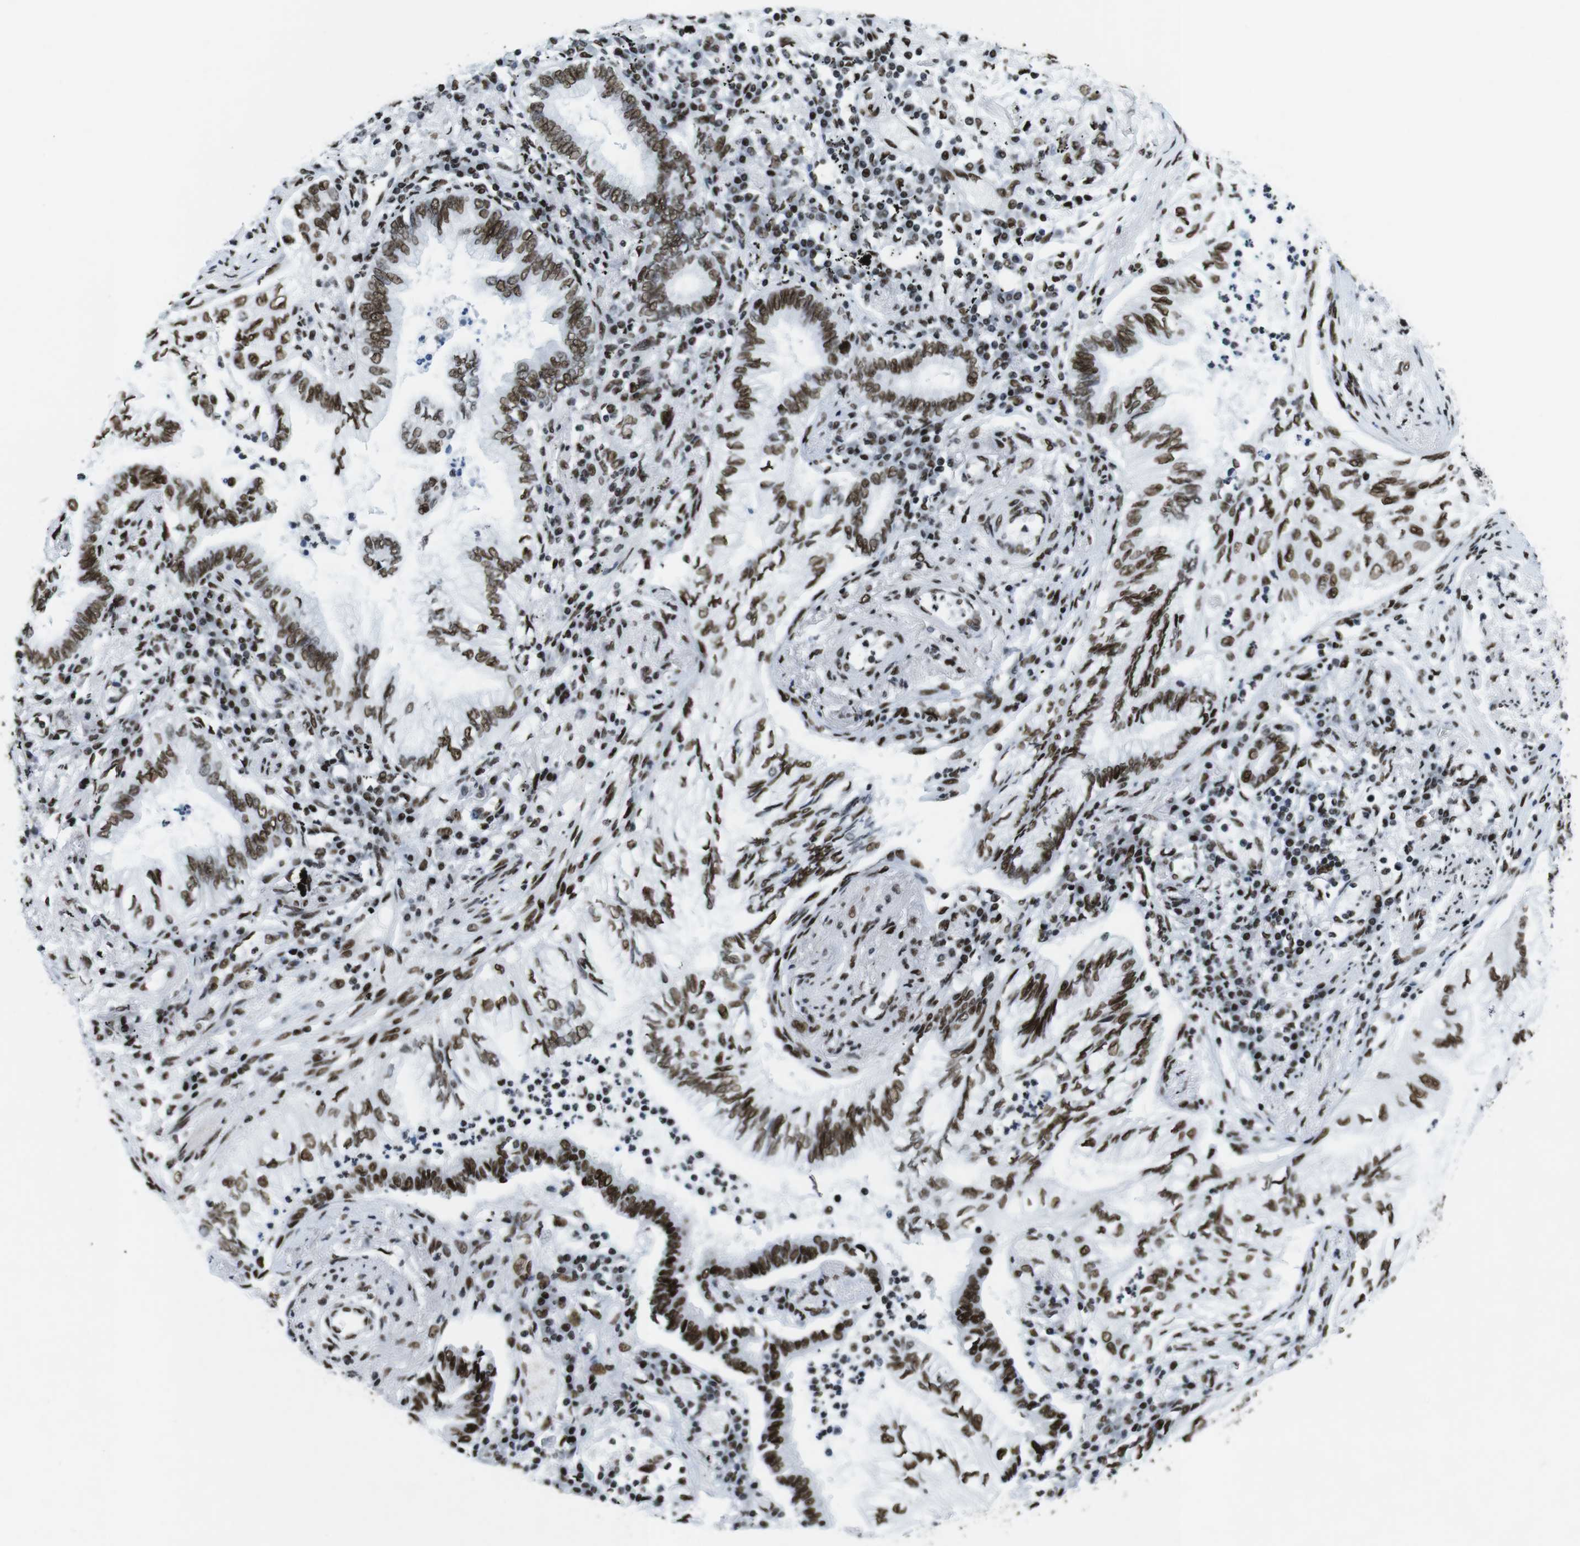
{"staining": {"intensity": "strong", "quantity": ">75%", "location": "nuclear"}, "tissue": "lung cancer", "cell_type": "Tumor cells", "image_type": "cancer", "snomed": [{"axis": "morphology", "description": "Normal tissue, NOS"}, {"axis": "morphology", "description": "Adenocarcinoma, NOS"}, {"axis": "topography", "description": "Bronchus"}, {"axis": "topography", "description": "Lung"}], "caption": "IHC (DAB) staining of human lung cancer (adenocarcinoma) reveals strong nuclear protein positivity in approximately >75% of tumor cells.", "gene": "CITED2", "patient": {"sex": "female", "age": 70}}